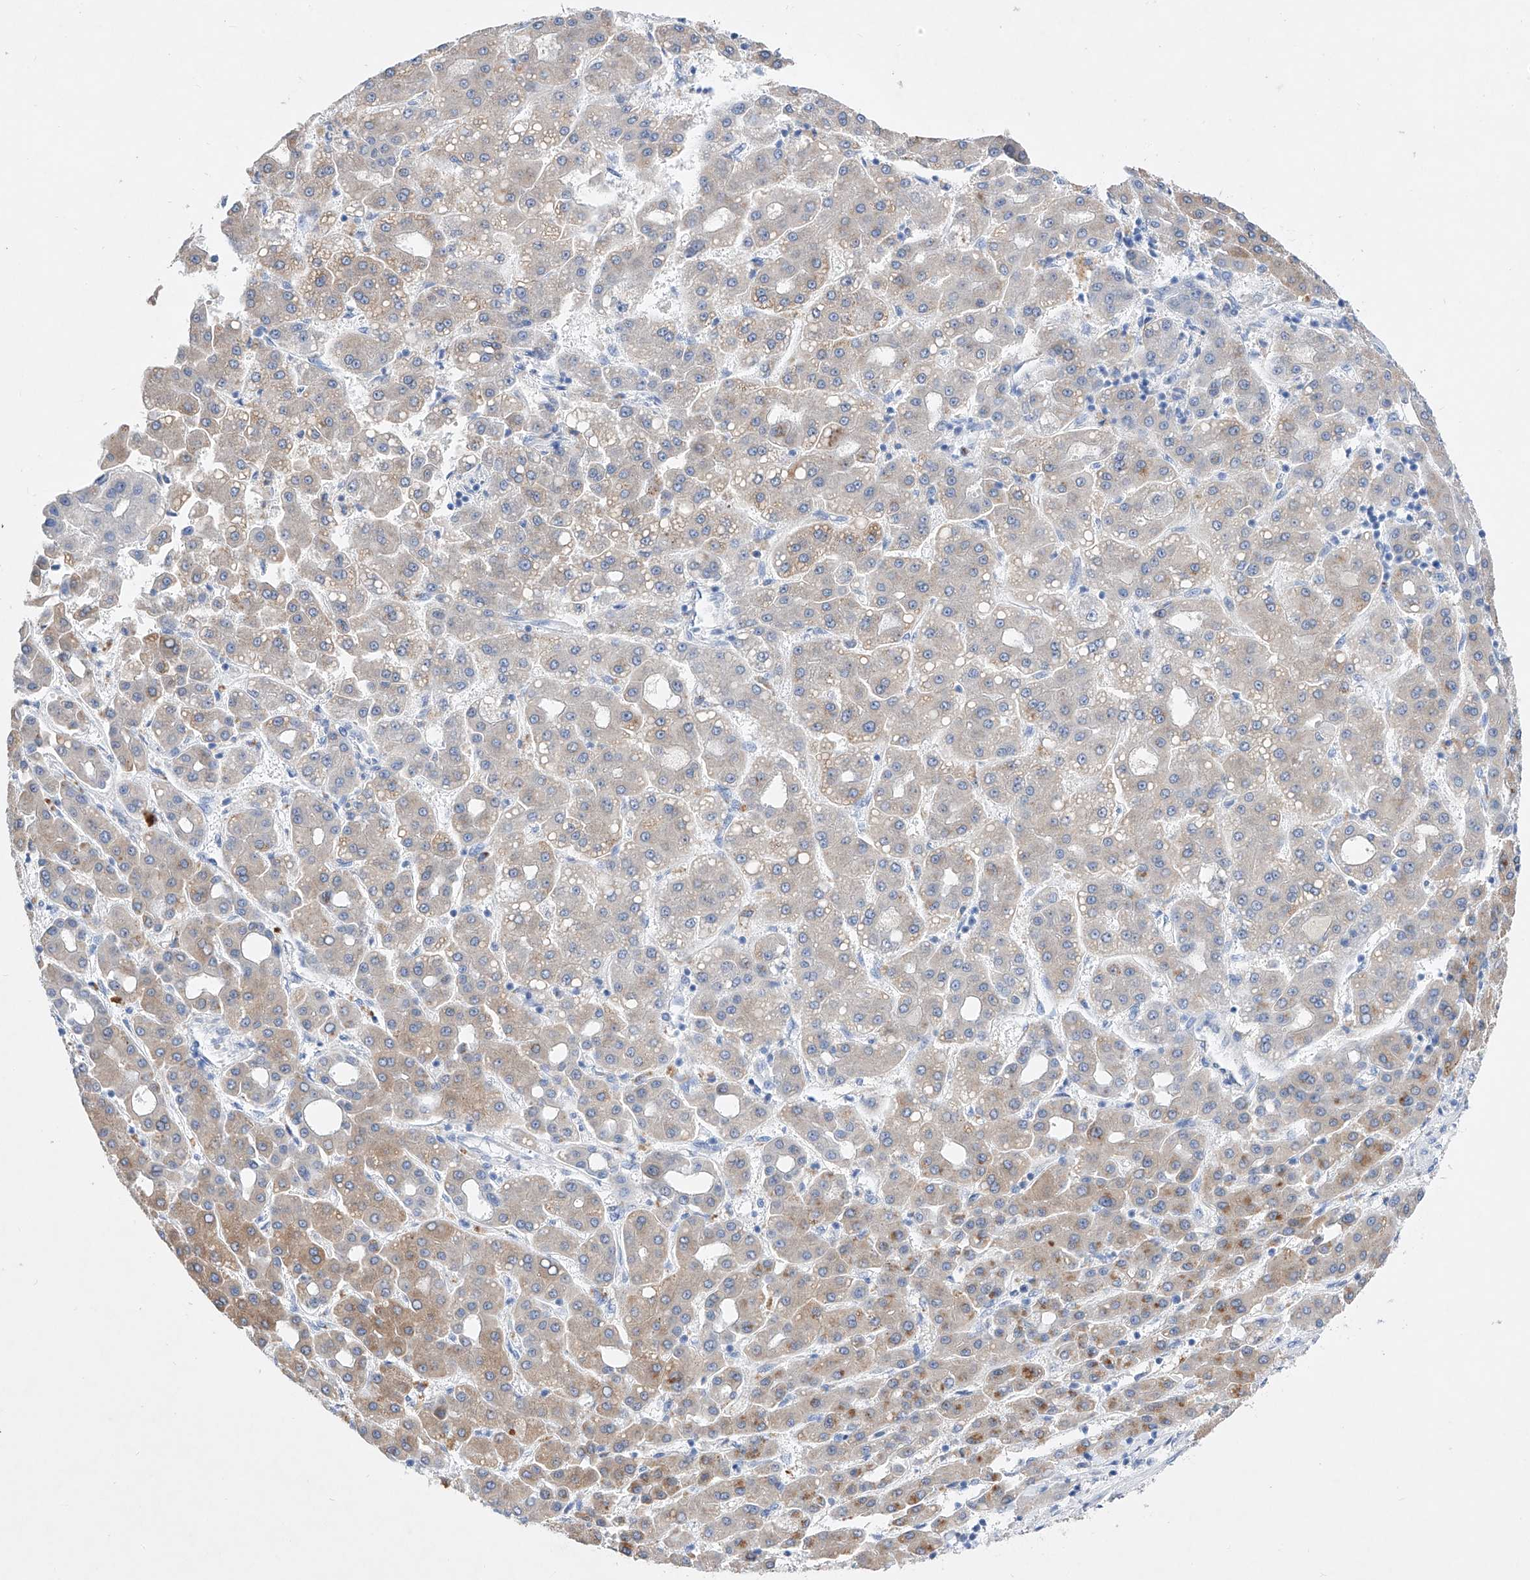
{"staining": {"intensity": "moderate", "quantity": "<25%", "location": "cytoplasmic/membranous"}, "tissue": "liver cancer", "cell_type": "Tumor cells", "image_type": "cancer", "snomed": [{"axis": "morphology", "description": "Carcinoma, Hepatocellular, NOS"}, {"axis": "topography", "description": "Liver"}], "caption": "A high-resolution image shows IHC staining of liver cancer (hepatocellular carcinoma), which shows moderate cytoplasmic/membranous staining in approximately <25% of tumor cells. The protein is shown in brown color, while the nuclei are stained blue.", "gene": "TM7SF2", "patient": {"sex": "male", "age": 65}}